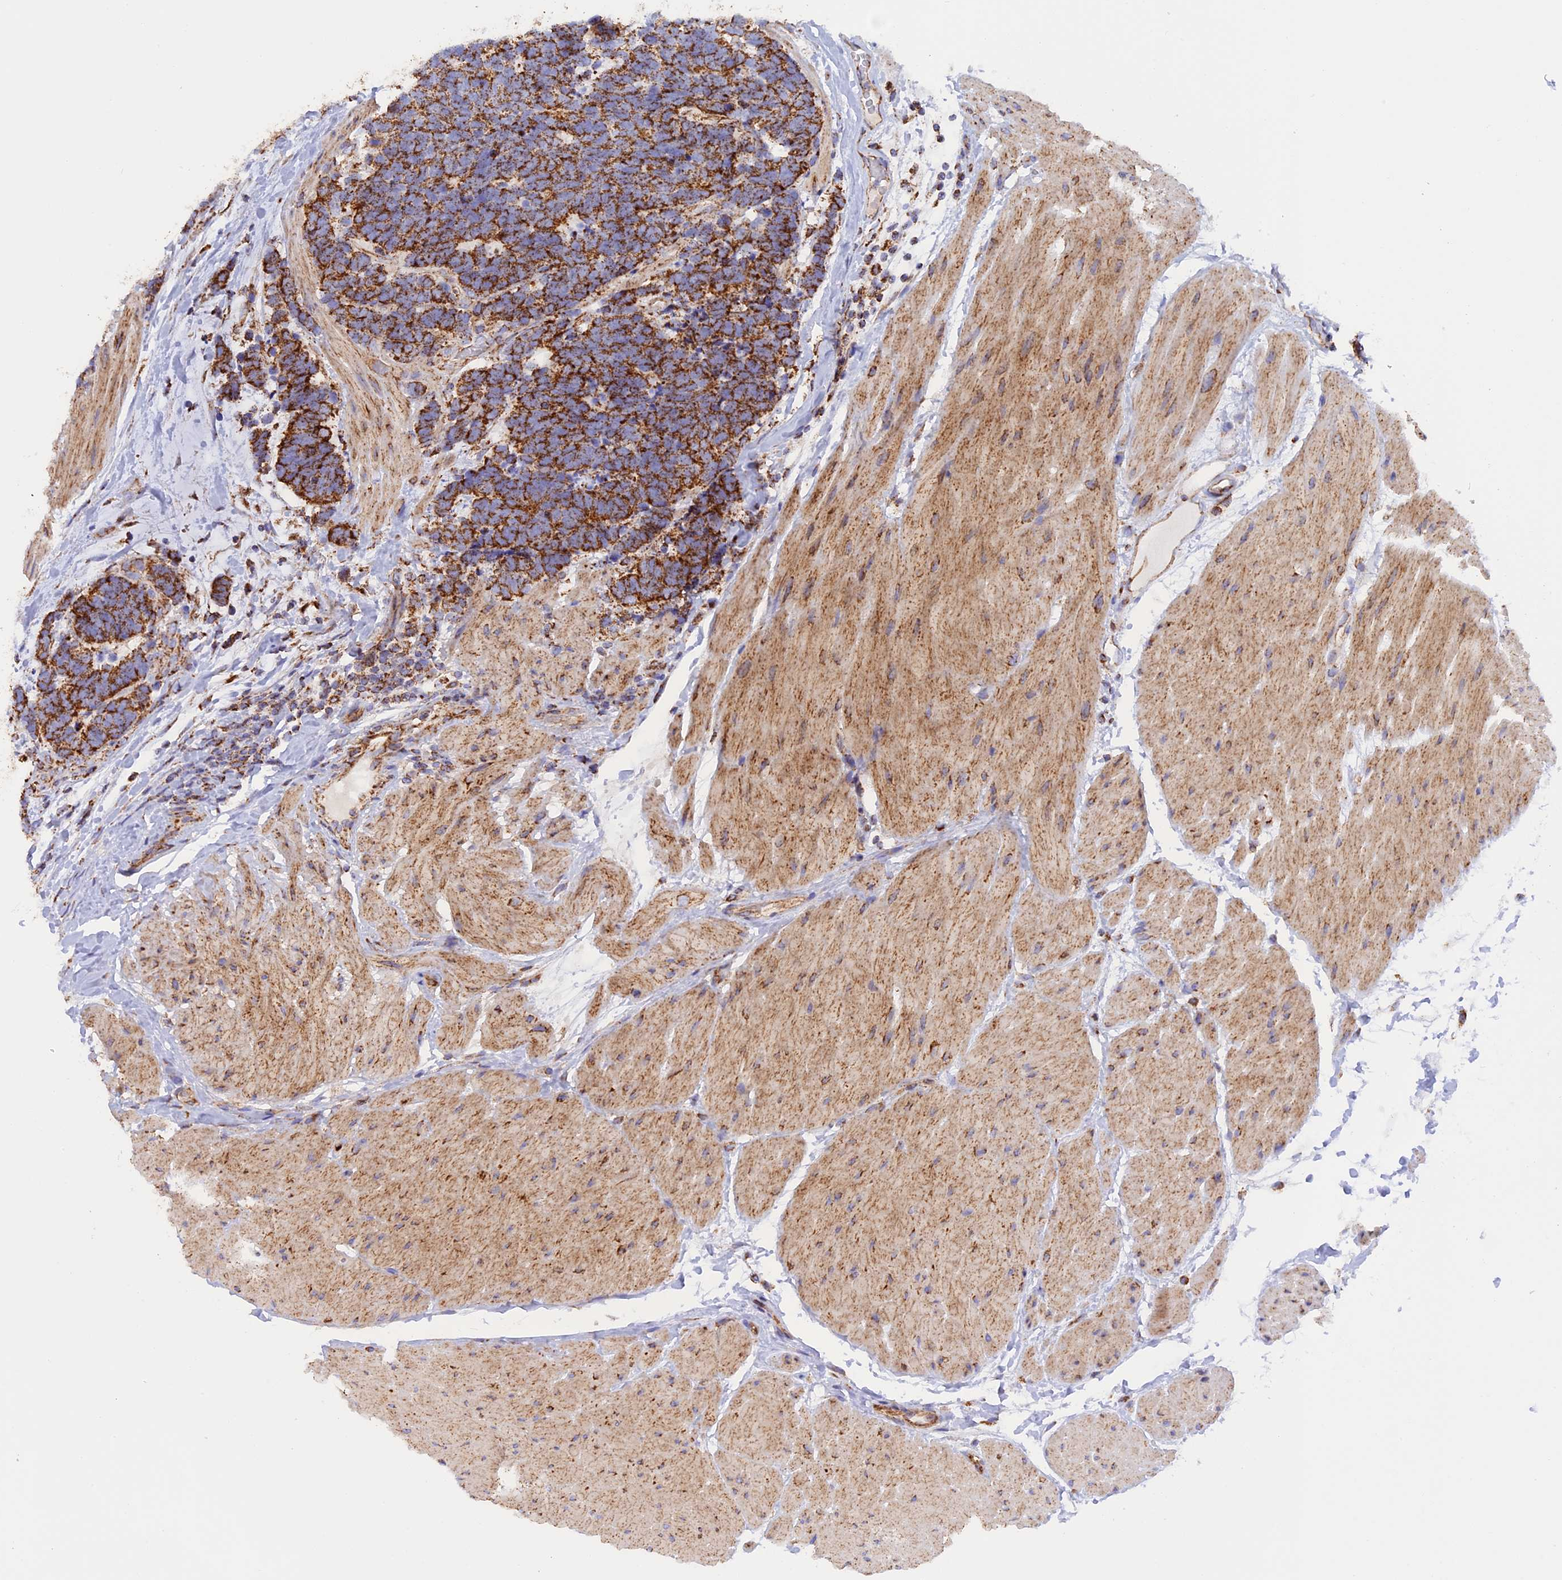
{"staining": {"intensity": "strong", "quantity": ">75%", "location": "cytoplasmic/membranous"}, "tissue": "carcinoid", "cell_type": "Tumor cells", "image_type": "cancer", "snomed": [{"axis": "morphology", "description": "Carcinoma, NOS"}, {"axis": "morphology", "description": "Carcinoid, malignant, NOS"}, {"axis": "topography", "description": "Urinary bladder"}], "caption": "Carcinoma was stained to show a protein in brown. There is high levels of strong cytoplasmic/membranous expression in about >75% of tumor cells. Nuclei are stained in blue.", "gene": "UQCRB", "patient": {"sex": "male", "age": 57}}